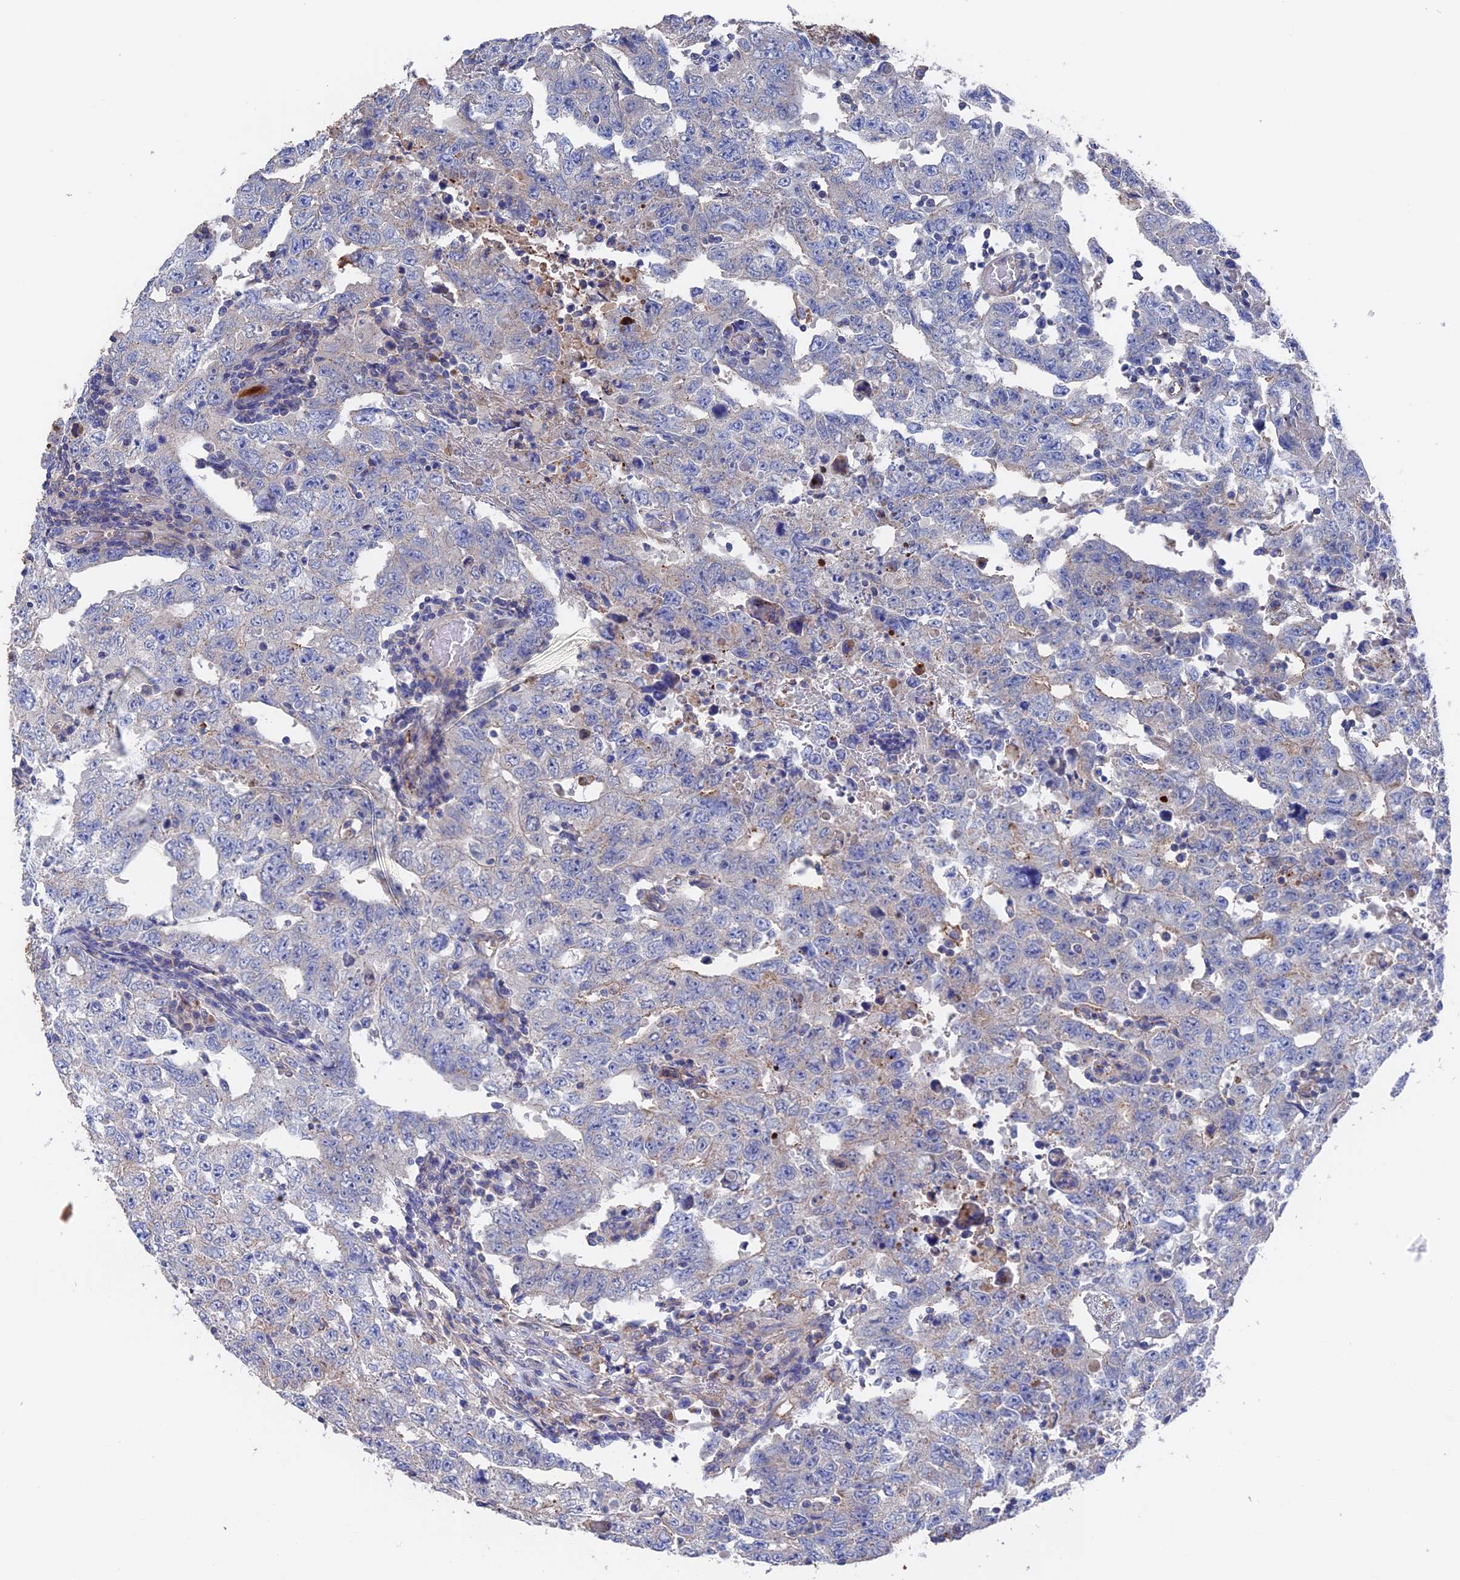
{"staining": {"intensity": "negative", "quantity": "none", "location": "none"}, "tissue": "testis cancer", "cell_type": "Tumor cells", "image_type": "cancer", "snomed": [{"axis": "morphology", "description": "Carcinoma, Embryonal, NOS"}, {"axis": "topography", "description": "Testis"}], "caption": "Human testis embryonal carcinoma stained for a protein using immunohistochemistry displays no expression in tumor cells.", "gene": "HPF1", "patient": {"sex": "male", "age": 26}}